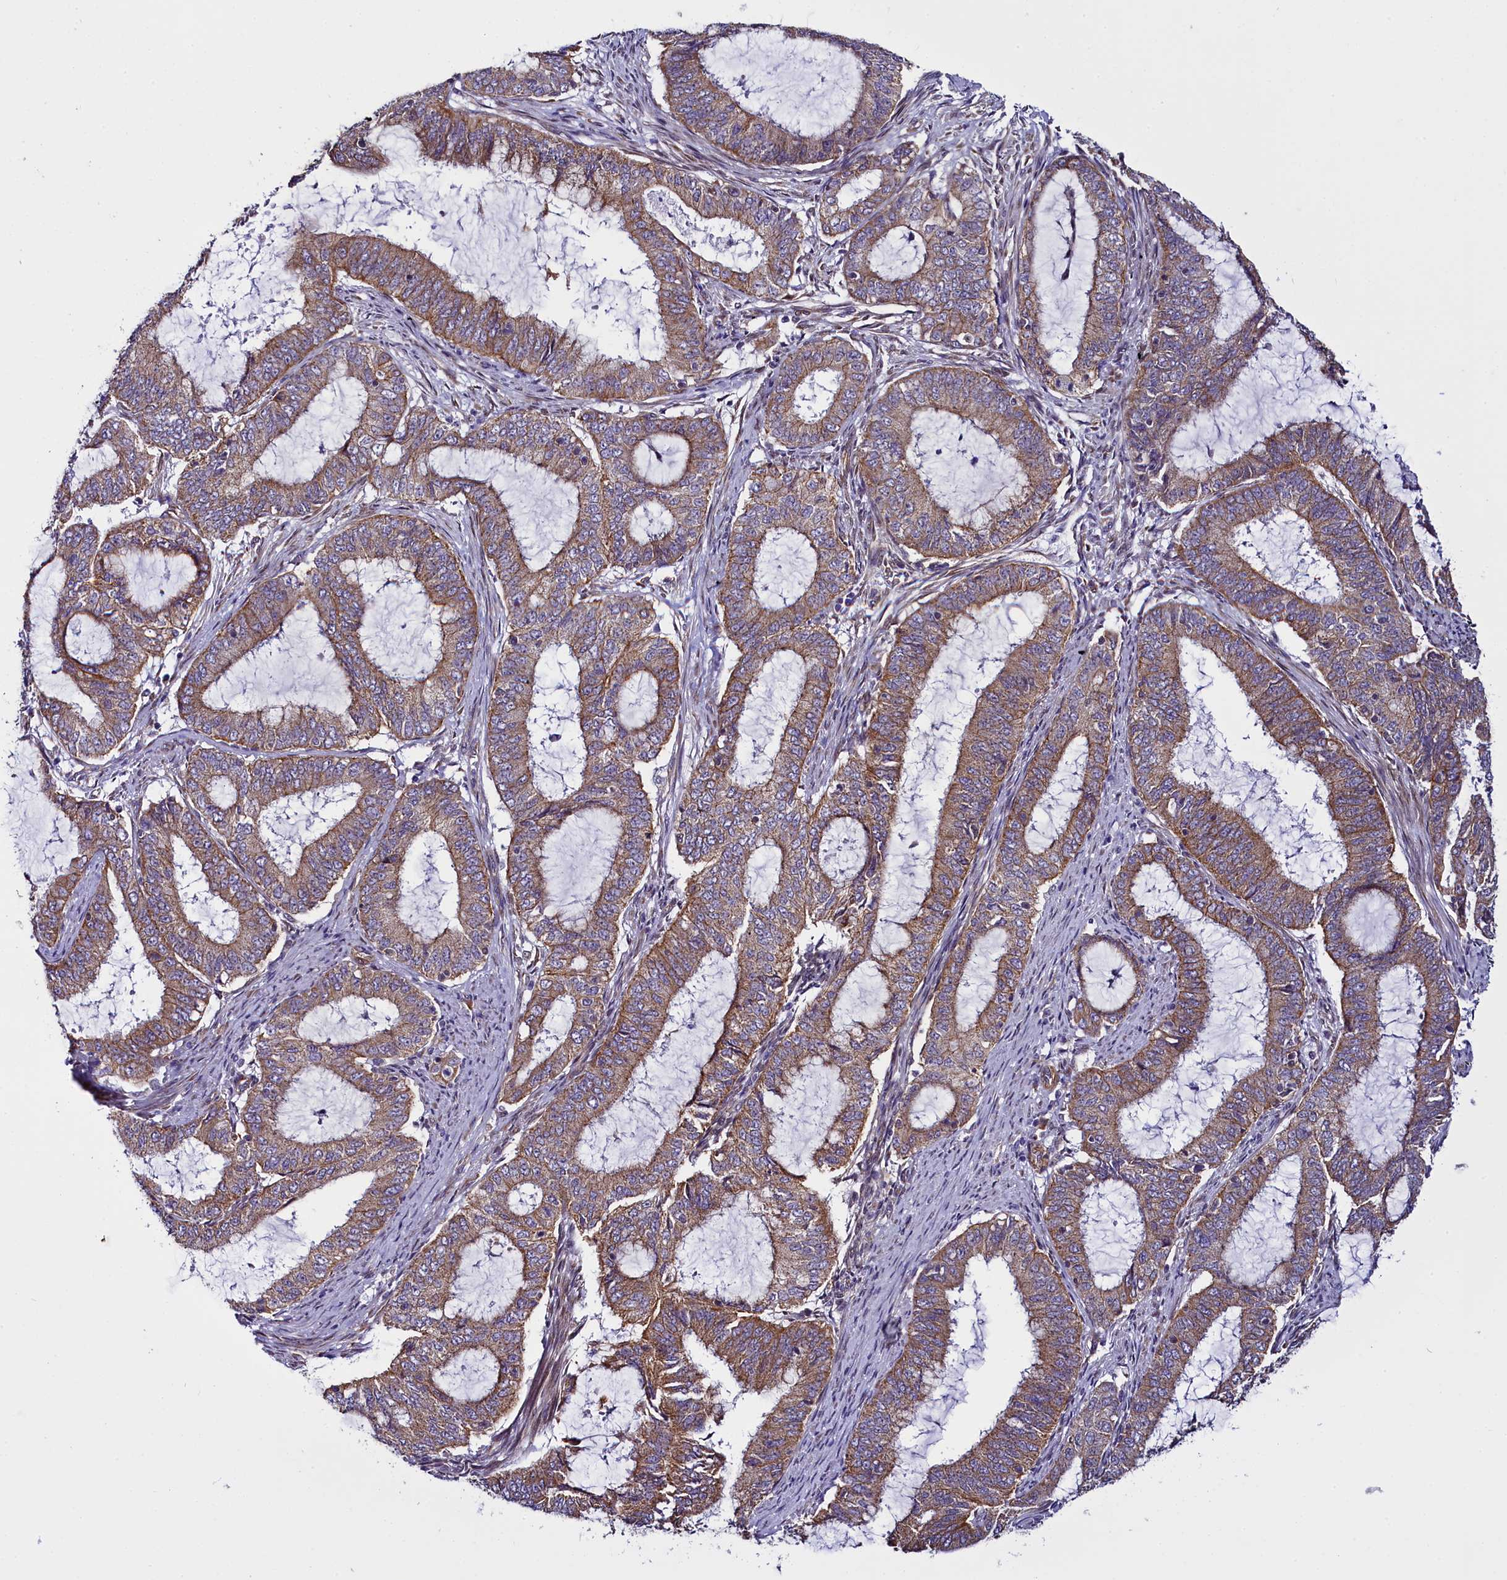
{"staining": {"intensity": "moderate", "quantity": ">75%", "location": "cytoplasmic/membranous"}, "tissue": "endometrial cancer", "cell_type": "Tumor cells", "image_type": "cancer", "snomed": [{"axis": "morphology", "description": "Adenocarcinoma, NOS"}, {"axis": "topography", "description": "Endometrium"}], "caption": "A micrograph of endometrial adenocarcinoma stained for a protein displays moderate cytoplasmic/membranous brown staining in tumor cells. The staining was performed using DAB (3,3'-diaminobenzidine) to visualize the protein expression in brown, while the nuclei were stained in blue with hematoxylin (Magnification: 20x).", "gene": "UACA", "patient": {"sex": "female", "age": 51}}